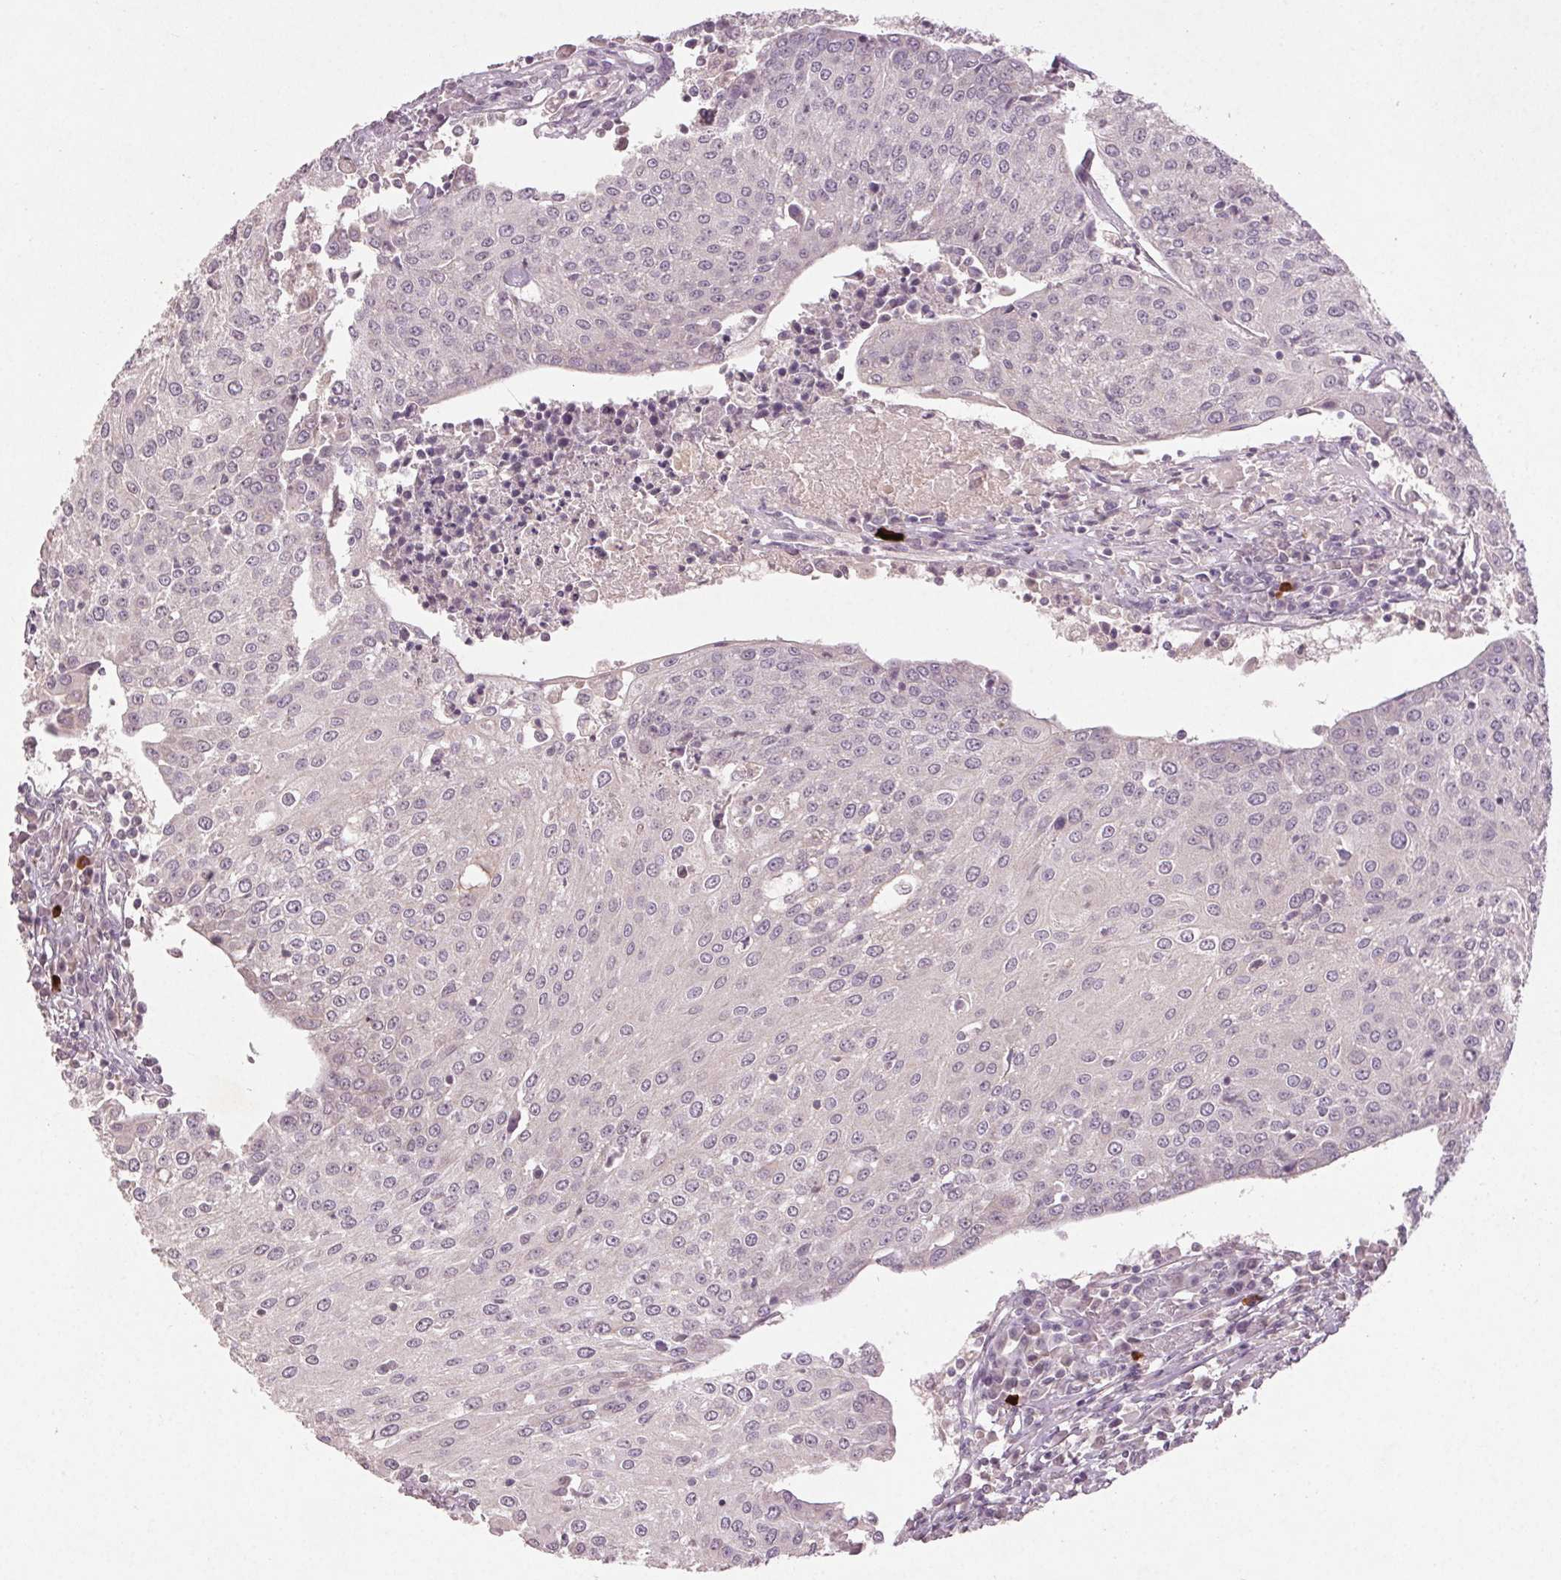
{"staining": {"intensity": "negative", "quantity": "none", "location": "none"}, "tissue": "urothelial cancer", "cell_type": "Tumor cells", "image_type": "cancer", "snomed": [{"axis": "morphology", "description": "Urothelial carcinoma, High grade"}, {"axis": "topography", "description": "Urinary bladder"}], "caption": "Immunohistochemistry (IHC) photomicrograph of neoplastic tissue: human high-grade urothelial carcinoma stained with DAB exhibits no significant protein positivity in tumor cells. Nuclei are stained in blue.", "gene": "KLRC3", "patient": {"sex": "female", "age": 85}}